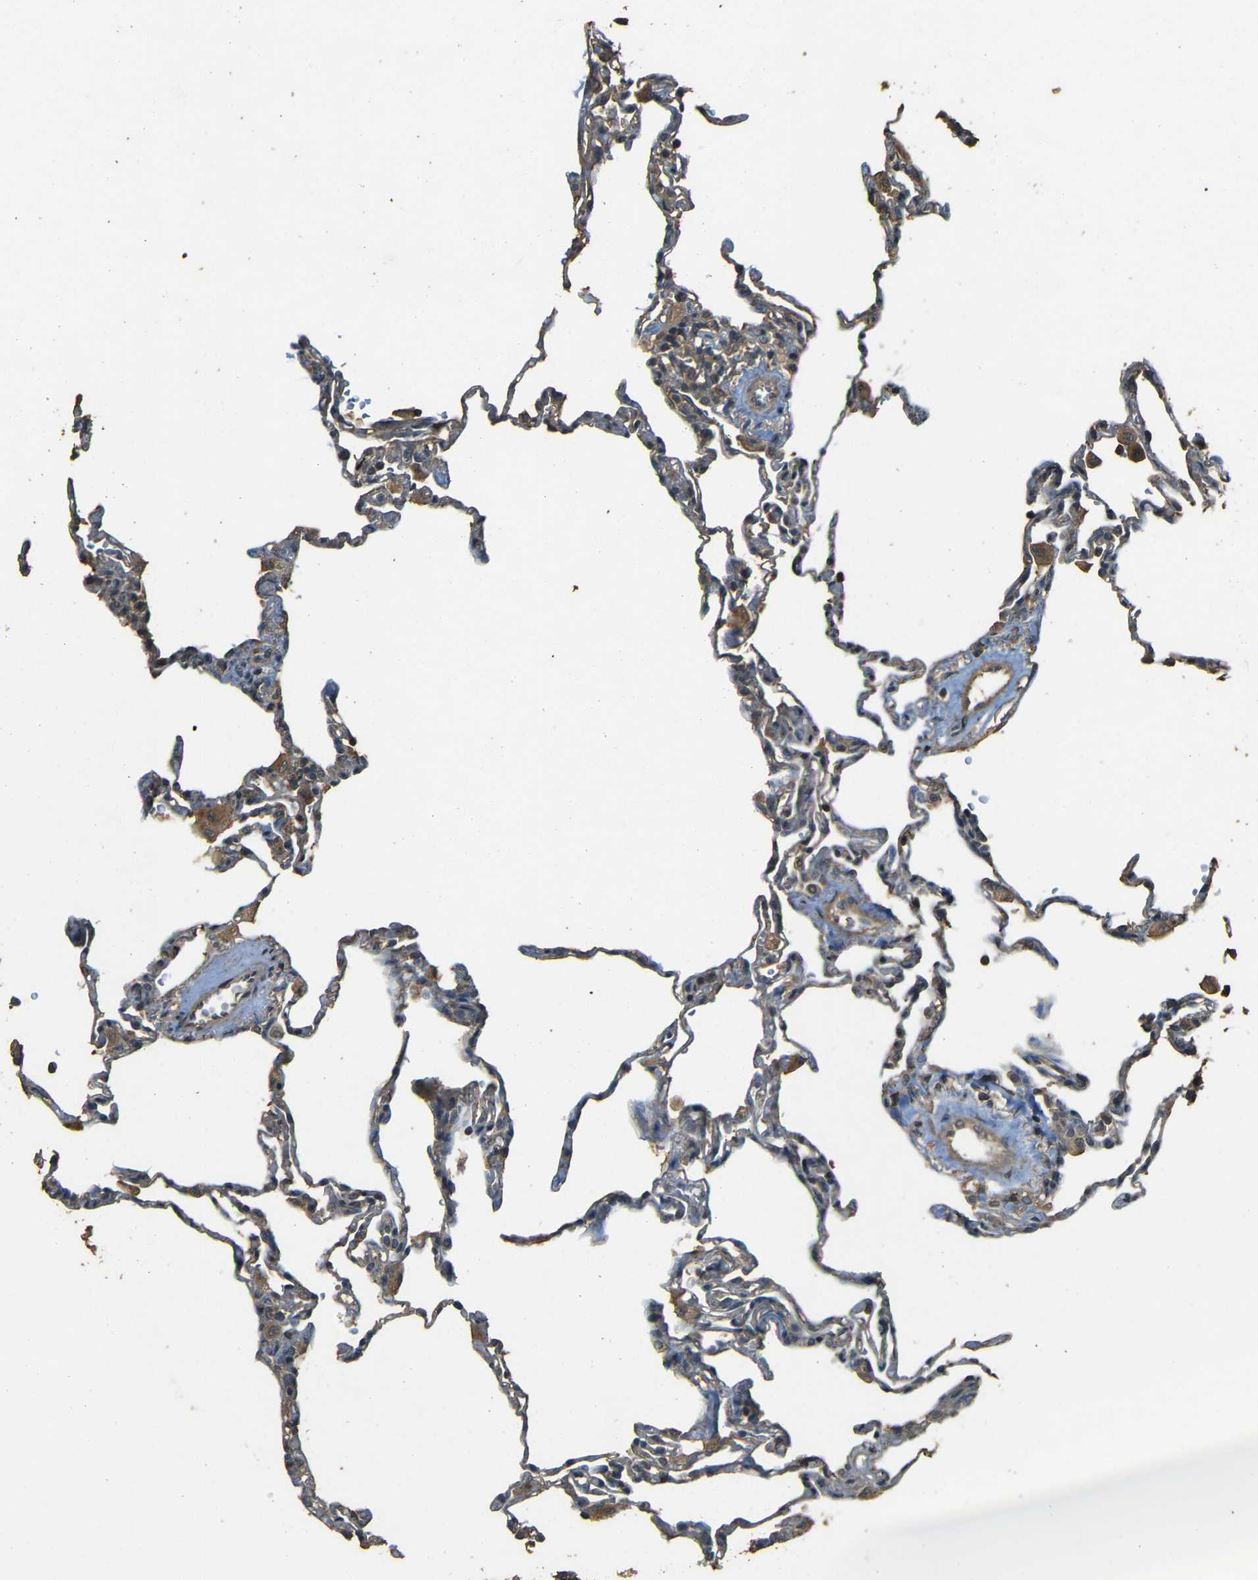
{"staining": {"intensity": "moderate", "quantity": ">75%", "location": "cytoplasmic/membranous"}, "tissue": "lung", "cell_type": "Alveolar cells", "image_type": "normal", "snomed": [{"axis": "morphology", "description": "Normal tissue, NOS"}, {"axis": "topography", "description": "Lung"}], "caption": "Immunohistochemistry (IHC) (DAB (3,3'-diaminobenzidine)) staining of benign human lung exhibits moderate cytoplasmic/membranous protein positivity in approximately >75% of alveolar cells.", "gene": "PDE5A", "patient": {"sex": "male", "age": 59}}